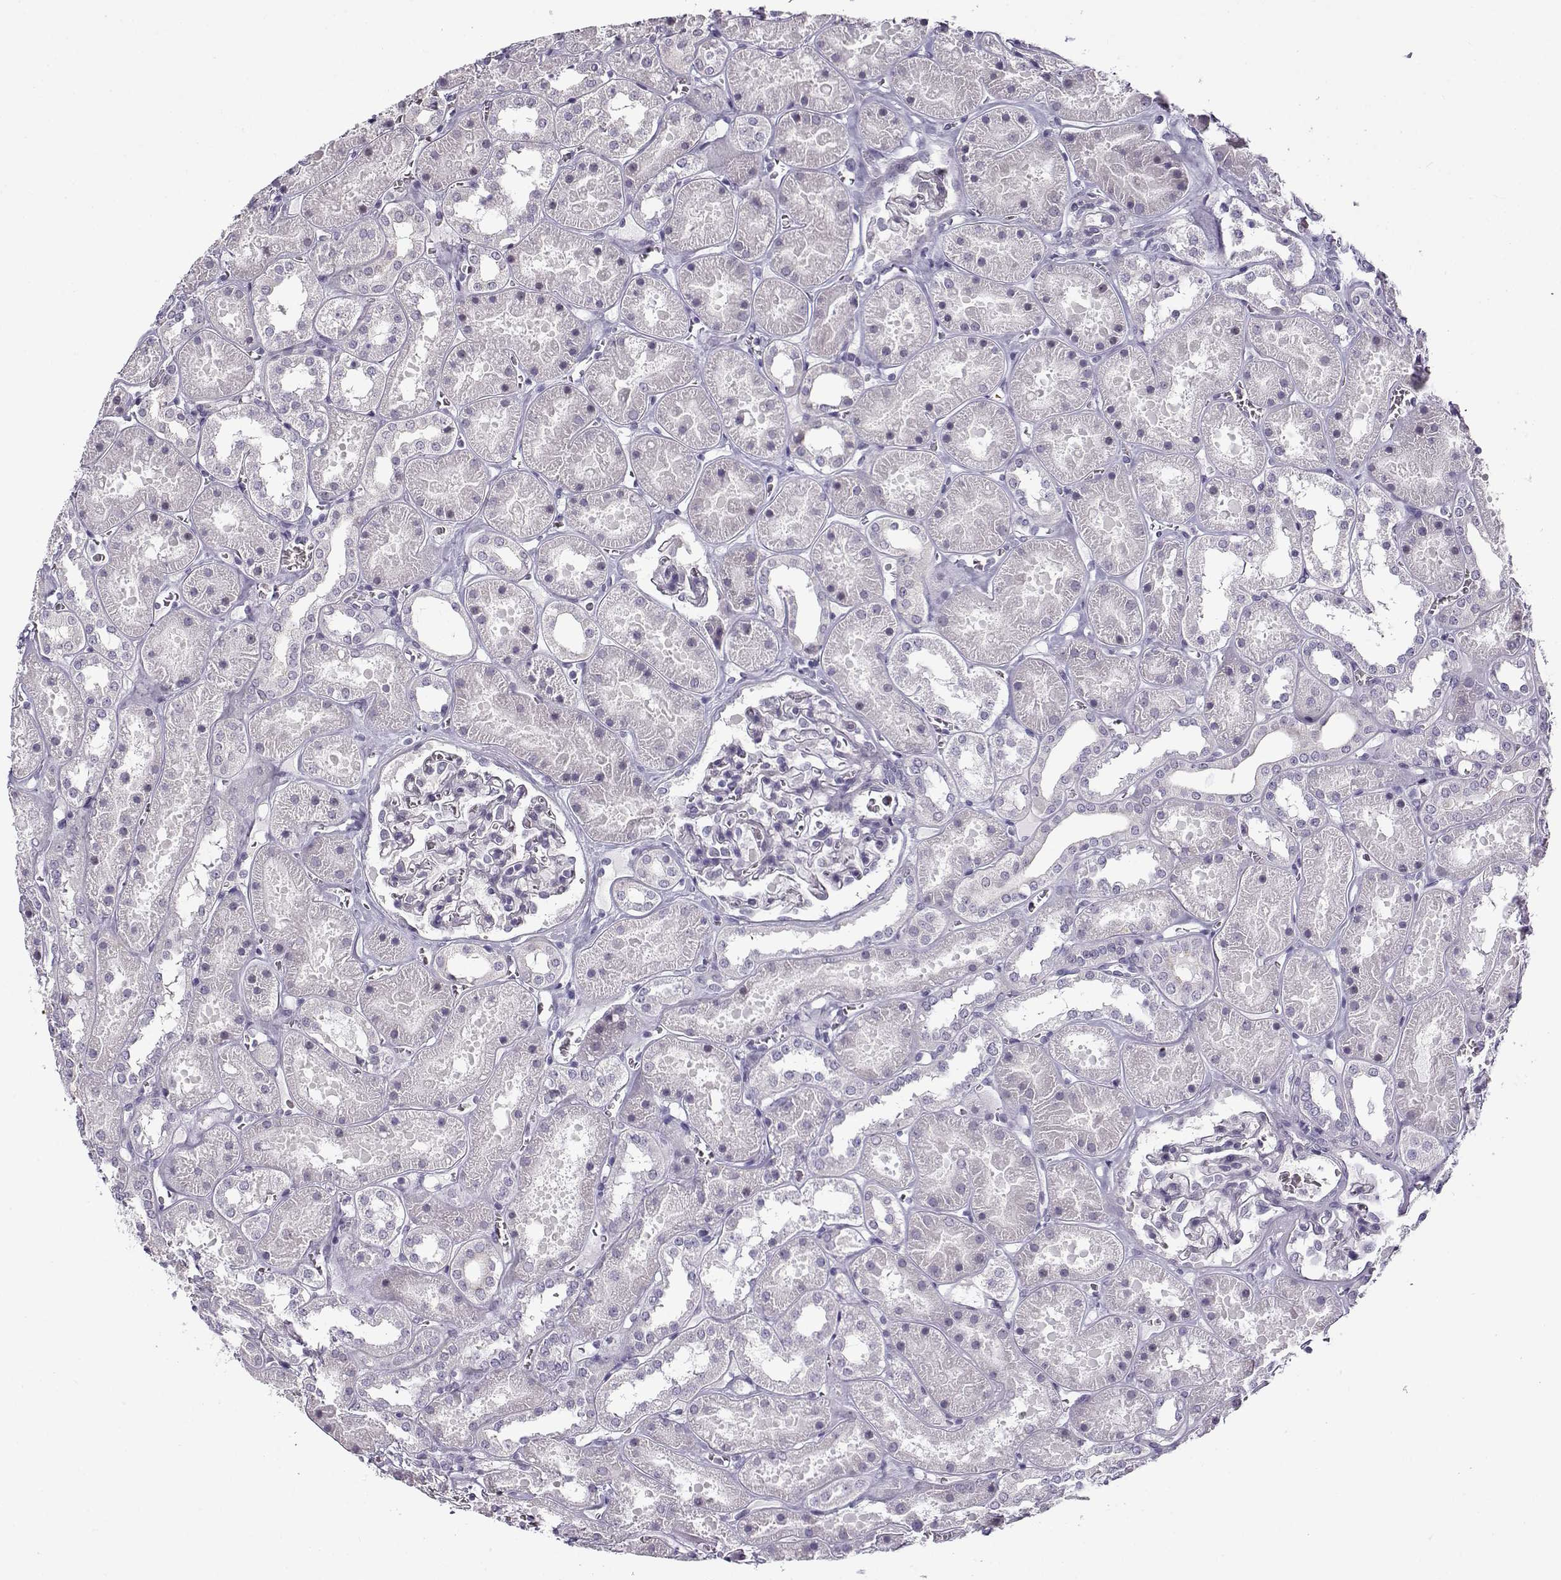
{"staining": {"intensity": "negative", "quantity": "none", "location": "none"}, "tissue": "kidney", "cell_type": "Cells in glomeruli", "image_type": "normal", "snomed": [{"axis": "morphology", "description": "Normal tissue, NOS"}, {"axis": "topography", "description": "Kidney"}], "caption": "A micrograph of human kidney is negative for staining in cells in glomeruli. (DAB IHC, high magnification).", "gene": "TEX55", "patient": {"sex": "female", "age": 41}}